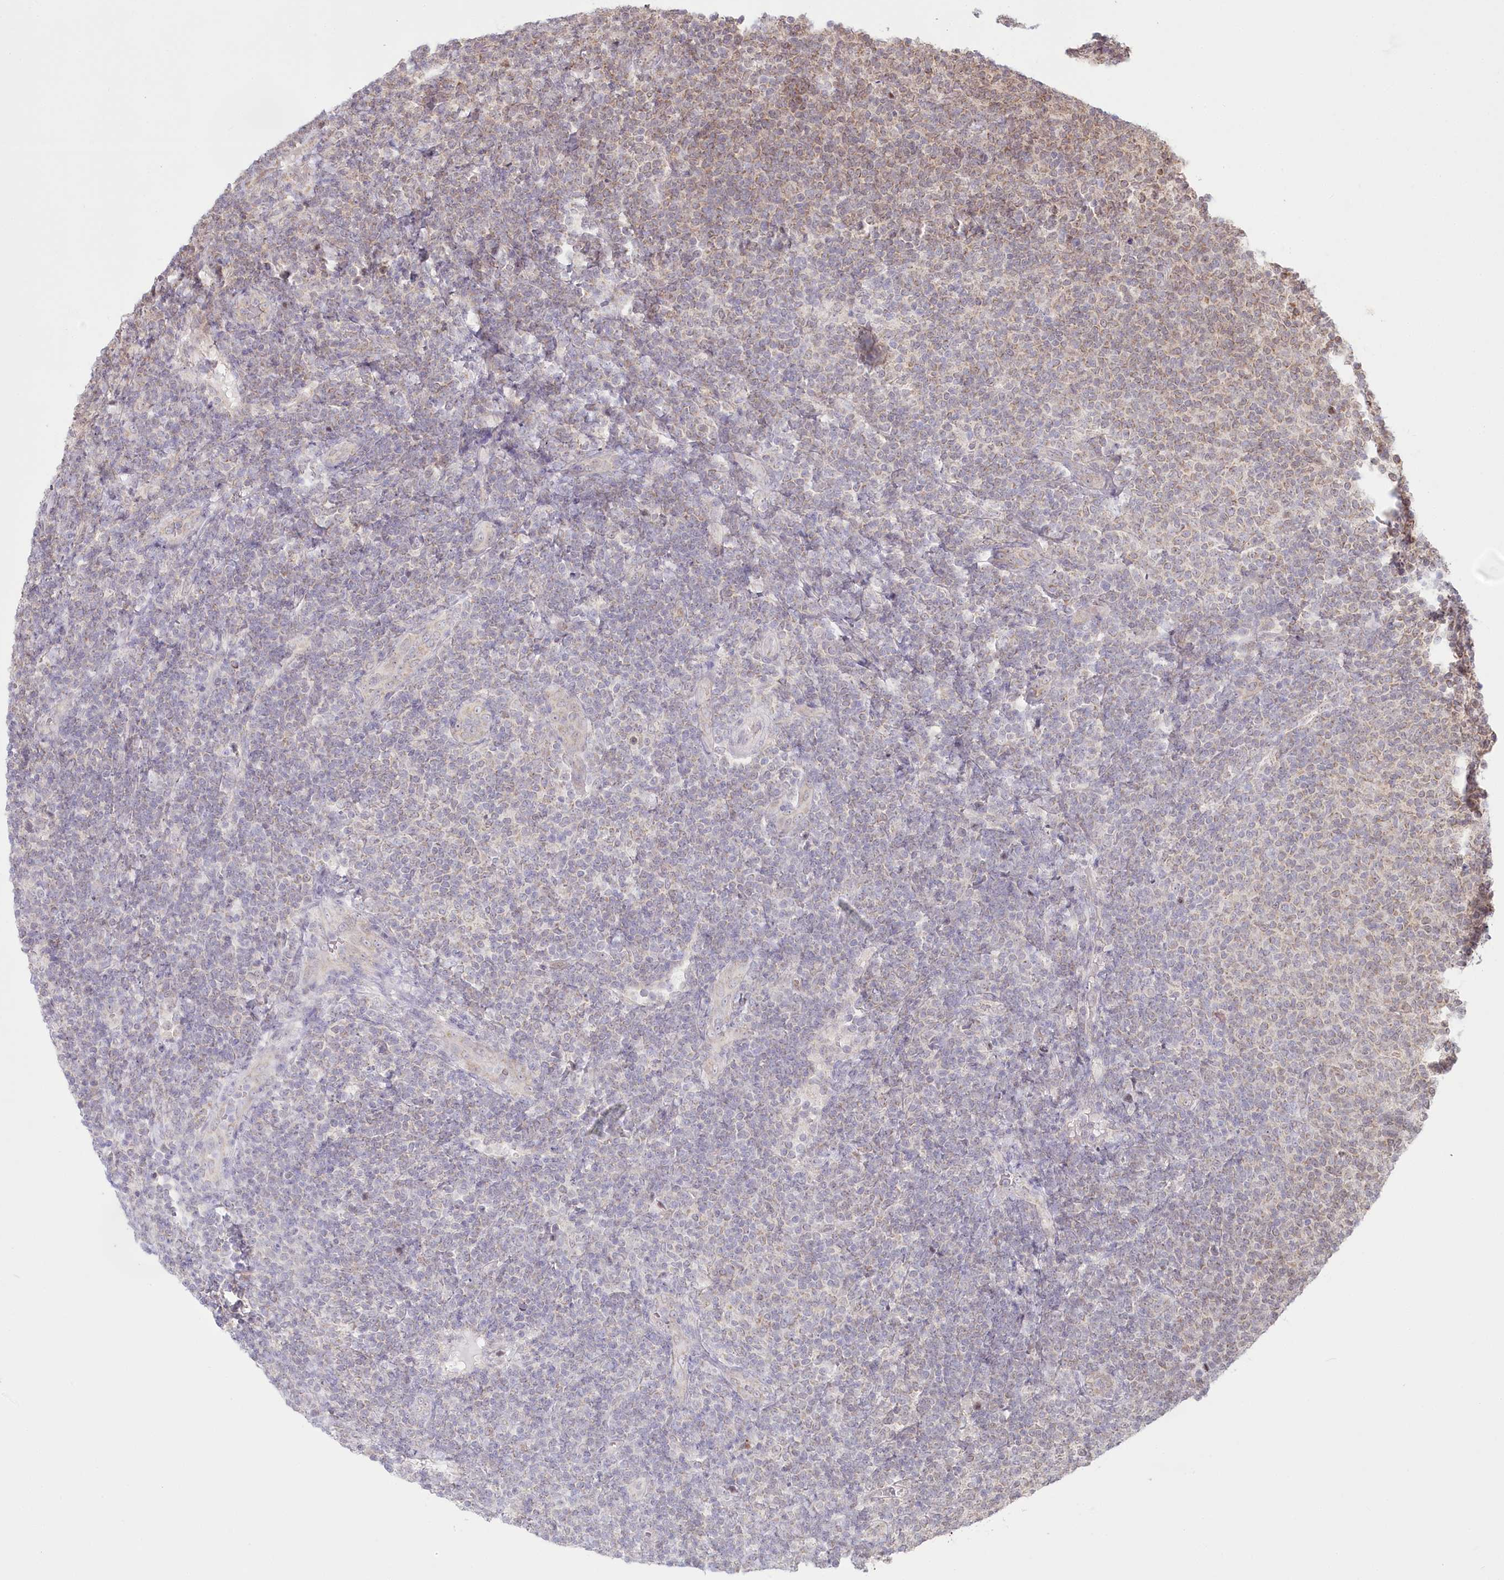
{"staining": {"intensity": "negative", "quantity": "none", "location": "none"}, "tissue": "lymphoma", "cell_type": "Tumor cells", "image_type": "cancer", "snomed": [{"axis": "morphology", "description": "Malignant lymphoma, non-Hodgkin's type, Low grade"}, {"axis": "topography", "description": "Lymph node"}], "caption": "IHC photomicrograph of lymphoma stained for a protein (brown), which demonstrates no staining in tumor cells.", "gene": "PYURF", "patient": {"sex": "male", "age": 66}}